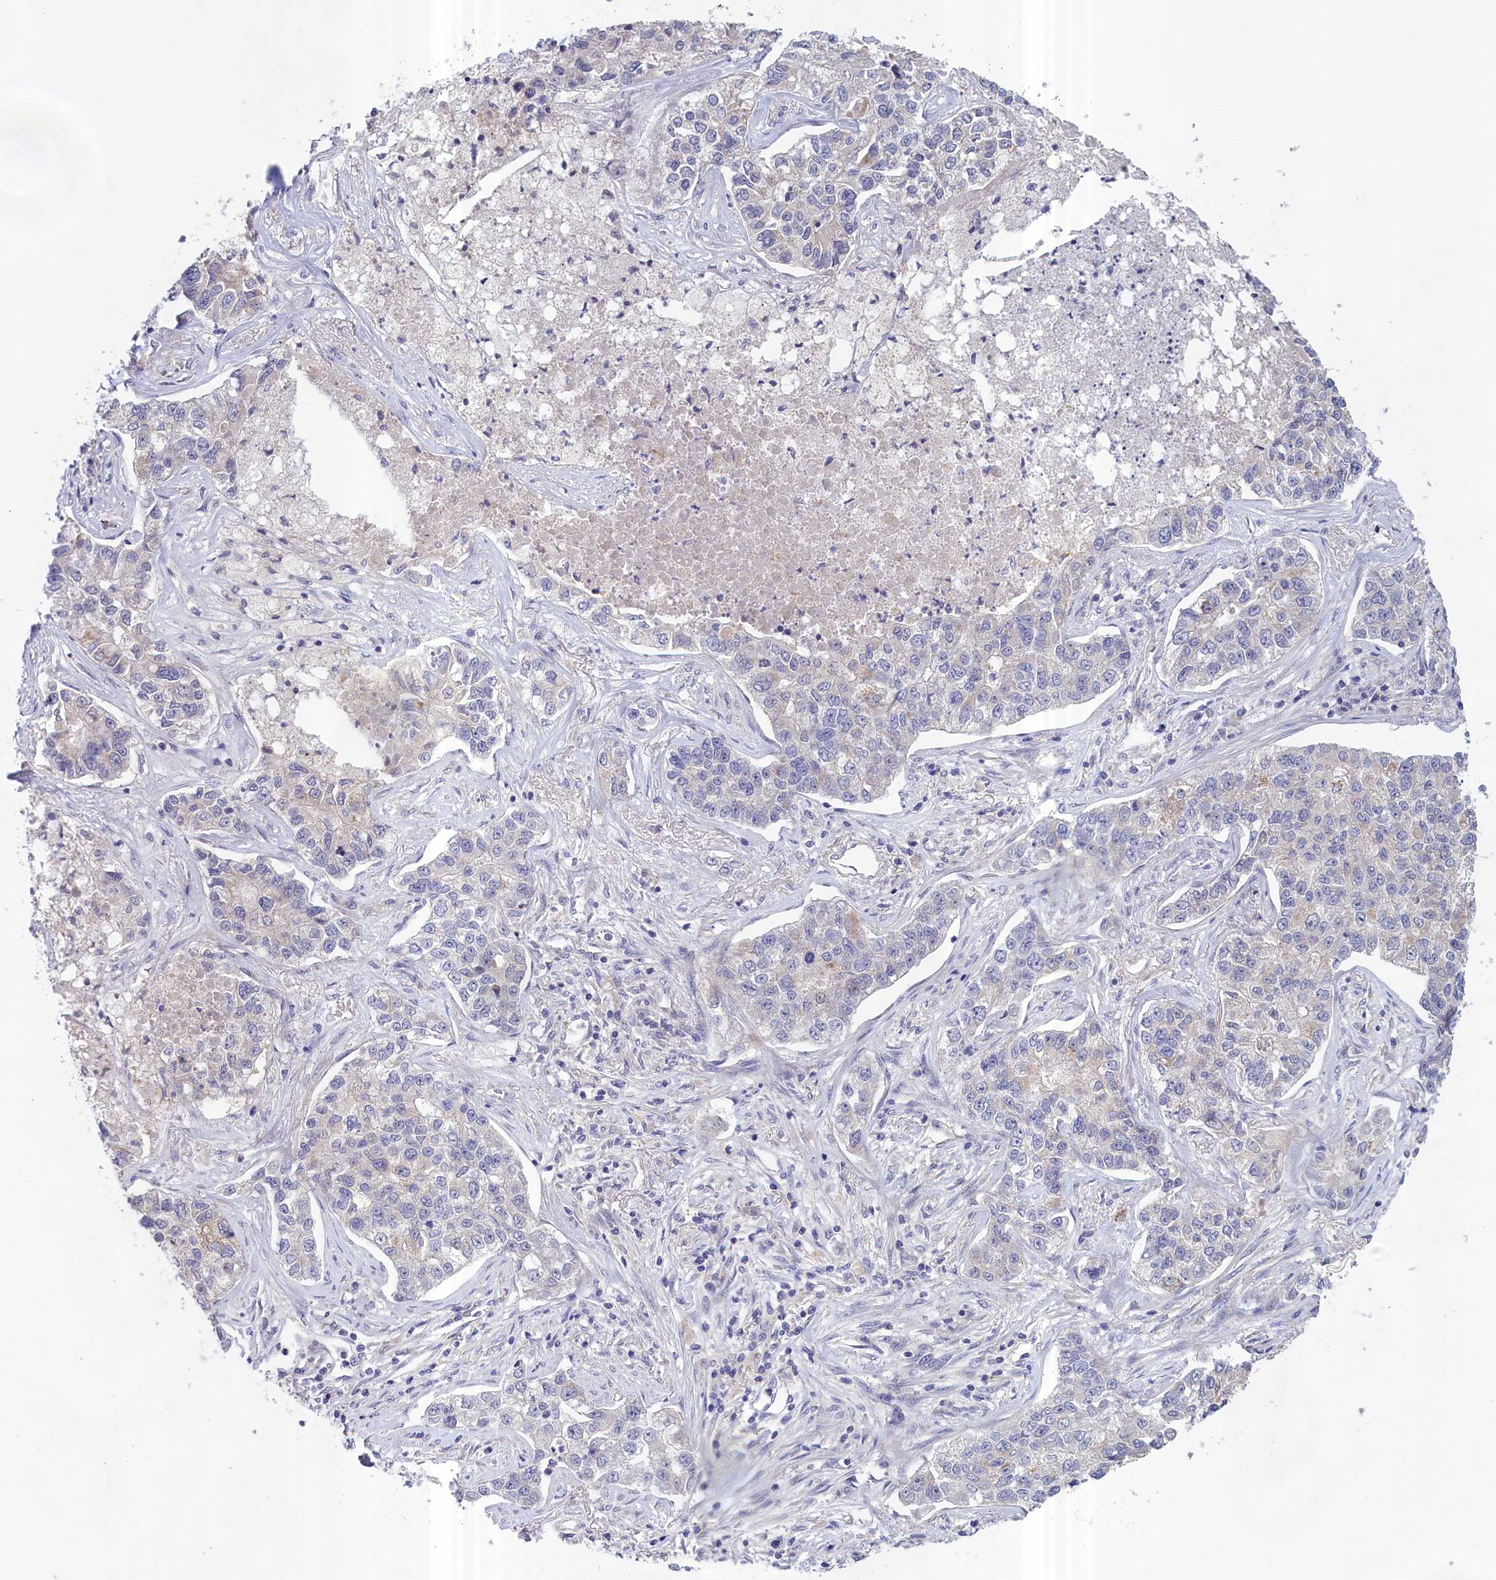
{"staining": {"intensity": "negative", "quantity": "none", "location": "none"}, "tissue": "lung cancer", "cell_type": "Tumor cells", "image_type": "cancer", "snomed": [{"axis": "morphology", "description": "Adenocarcinoma, NOS"}, {"axis": "topography", "description": "Lung"}], "caption": "Immunohistochemistry (IHC) micrograph of human lung cancer (adenocarcinoma) stained for a protein (brown), which displays no staining in tumor cells.", "gene": "IGFALS", "patient": {"sex": "male", "age": 49}}